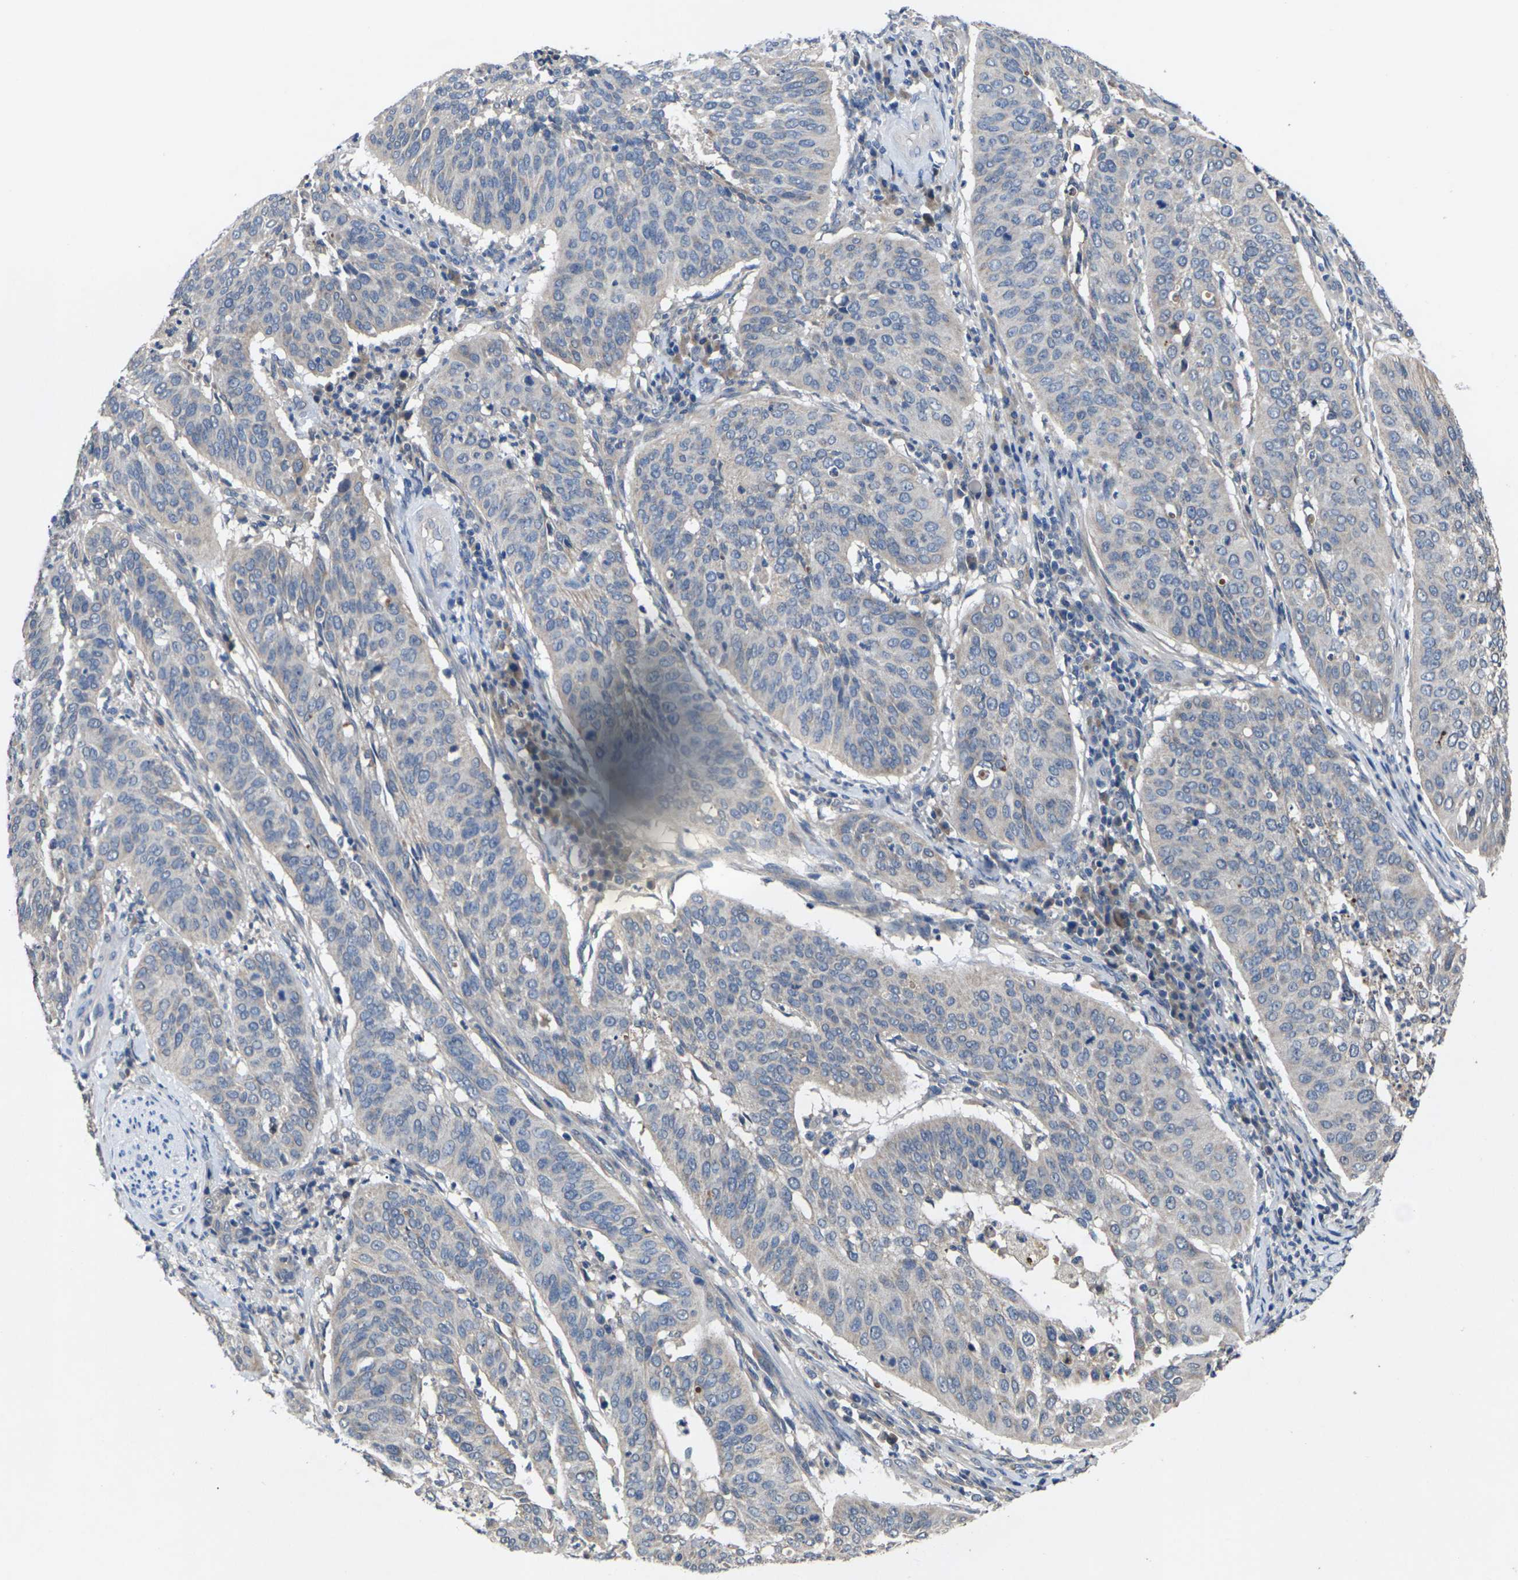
{"staining": {"intensity": "negative", "quantity": "none", "location": "none"}, "tissue": "cervical cancer", "cell_type": "Tumor cells", "image_type": "cancer", "snomed": [{"axis": "morphology", "description": "Normal tissue, NOS"}, {"axis": "morphology", "description": "Squamous cell carcinoma, NOS"}, {"axis": "topography", "description": "Cervix"}], "caption": "A high-resolution image shows IHC staining of cervical cancer, which demonstrates no significant staining in tumor cells.", "gene": "SLC2A2", "patient": {"sex": "female", "age": 39}}